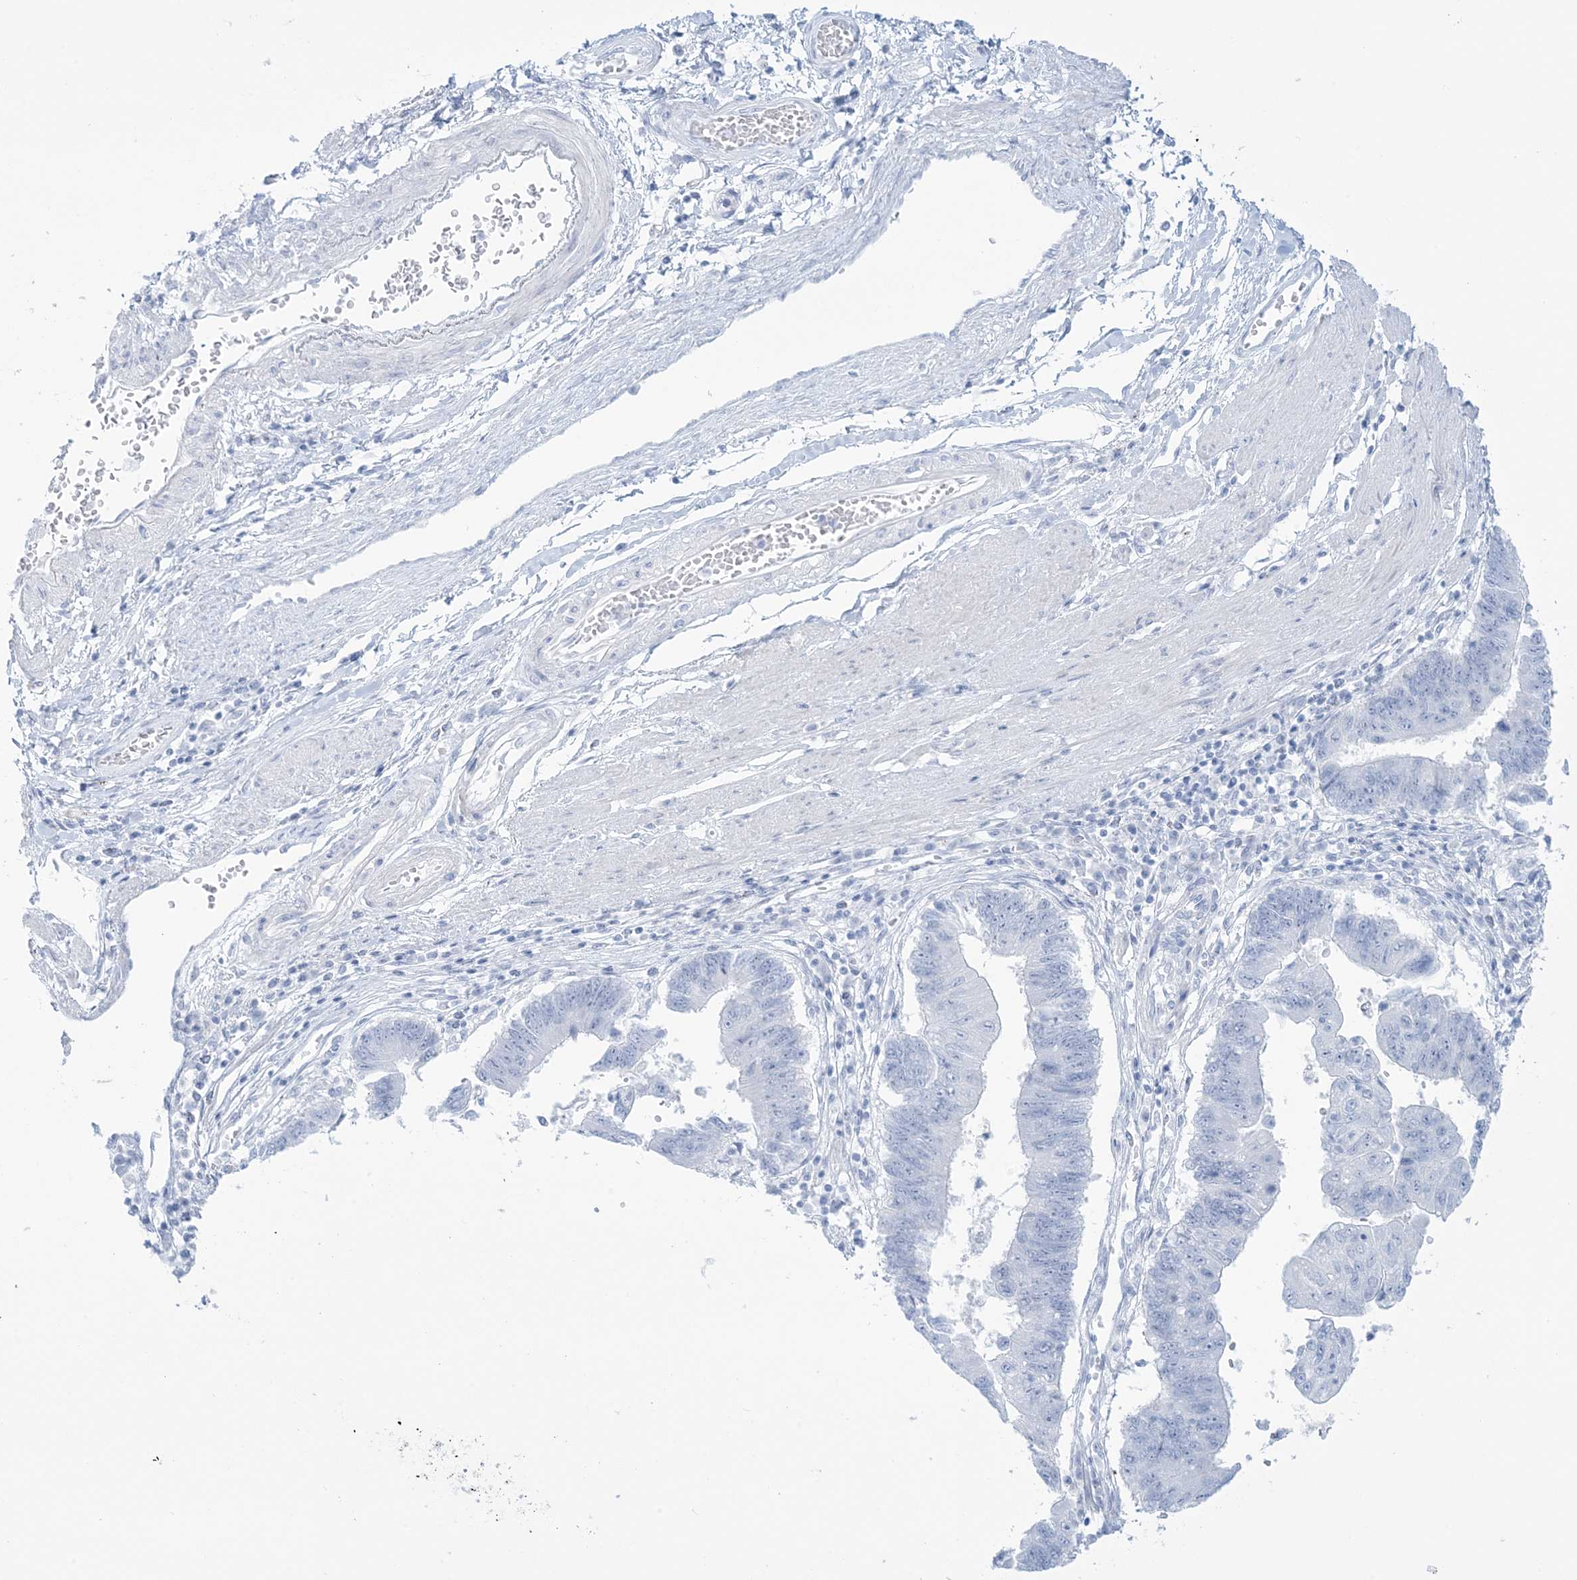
{"staining": {"intensity": "negative", "quantity": "none", "location": "none"}, "tissue": "stomach cancer", "cell_type": "Tumor cells", "image_type": "cancer", "snomed": [{"axis": "morphology", "description": "Adenocarcinoma, NOS"}, {"axis": "topography", "description": "Stomach"}], "caption": "IHC micrograph of stomach adenocarcinoma stained for a protein (brown), which shows no expression in tumor cells.", "gene": "AGXT", "patient": {"sex": "male", "age": 59}}